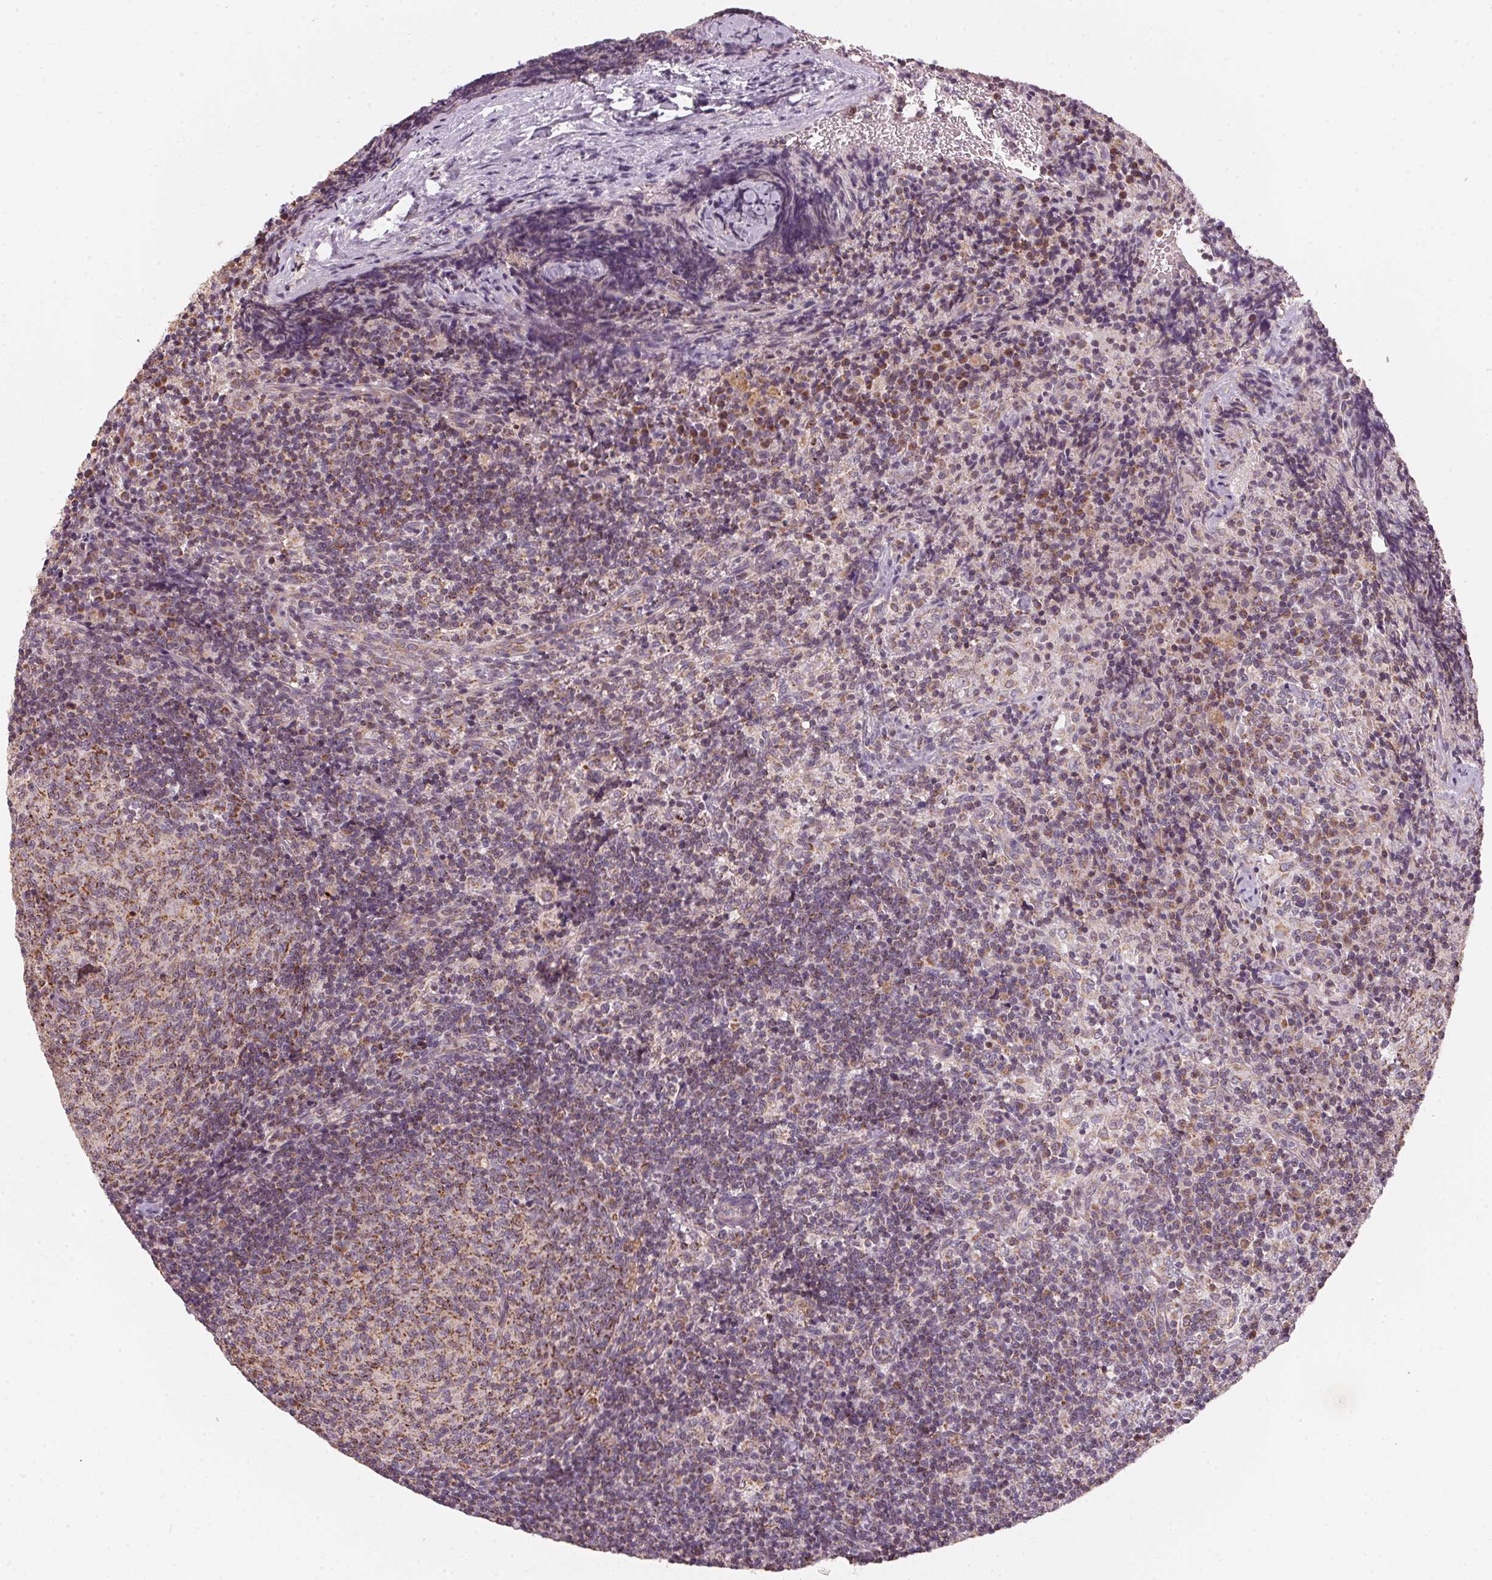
{"staining": {"intensity": "moderate", "quantity": "25%-75%", "location": "cytoplasmic/membranous"}, "tissue": "lymph node", "cell_type": "Germinal center cells", "image_type": "normal", "snomed": [{"axis": "morphology", "description": "Normal tissue, NOS"}, {"axis": "topography", "description": "Lymph node"}], "caption": "Protein expression analysis of unremarkable lymph node exhibits moderate cytoplasmic/membranous expression in about 25%-75% of germinal center cells. (DAB IHC with brightfield microscopy, high magnification).", "gene": "MATCAP1", "patient": {"sex": "male", "age": 67}}